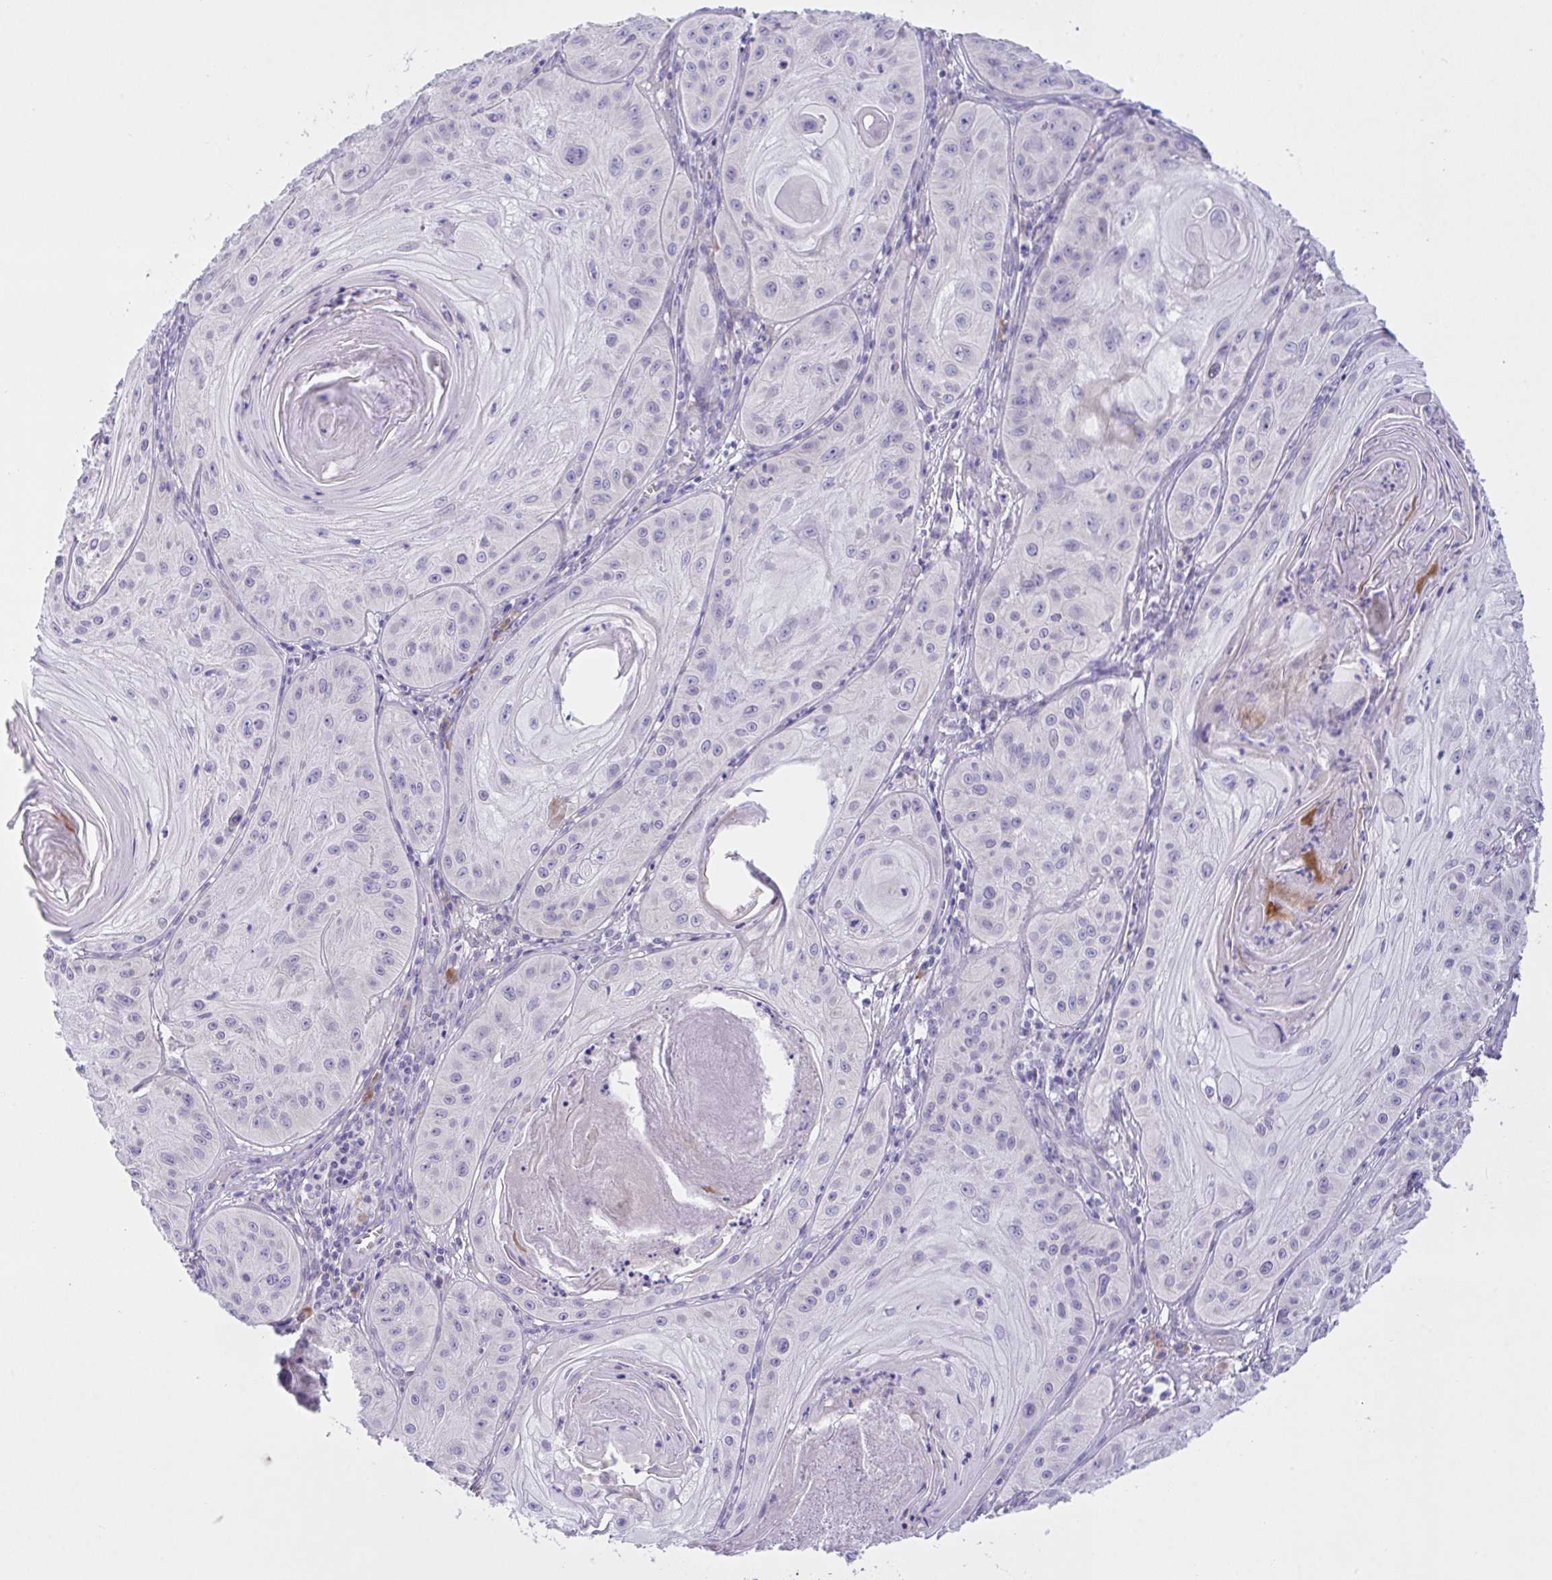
{"staining": {"intensity": "negative", "quantity": "none", "location": "none"}, "tissue": "skin cancer", "cell_type": "Tumor cells", "image_type": "cancer", "snomed": [{"axis": "morphology", "description": "Squamous cell carcinoma, NOS"}, {"axis": "topography", "description": "Skin"}], "caption": "DAB immunohistochemical staining of human skin cancer (squamous cell carcinoma) demonstrates no significant staining in tumor cells.", "gene": "FAM86B1", "patient": {"sex": "male", "age": 85}}